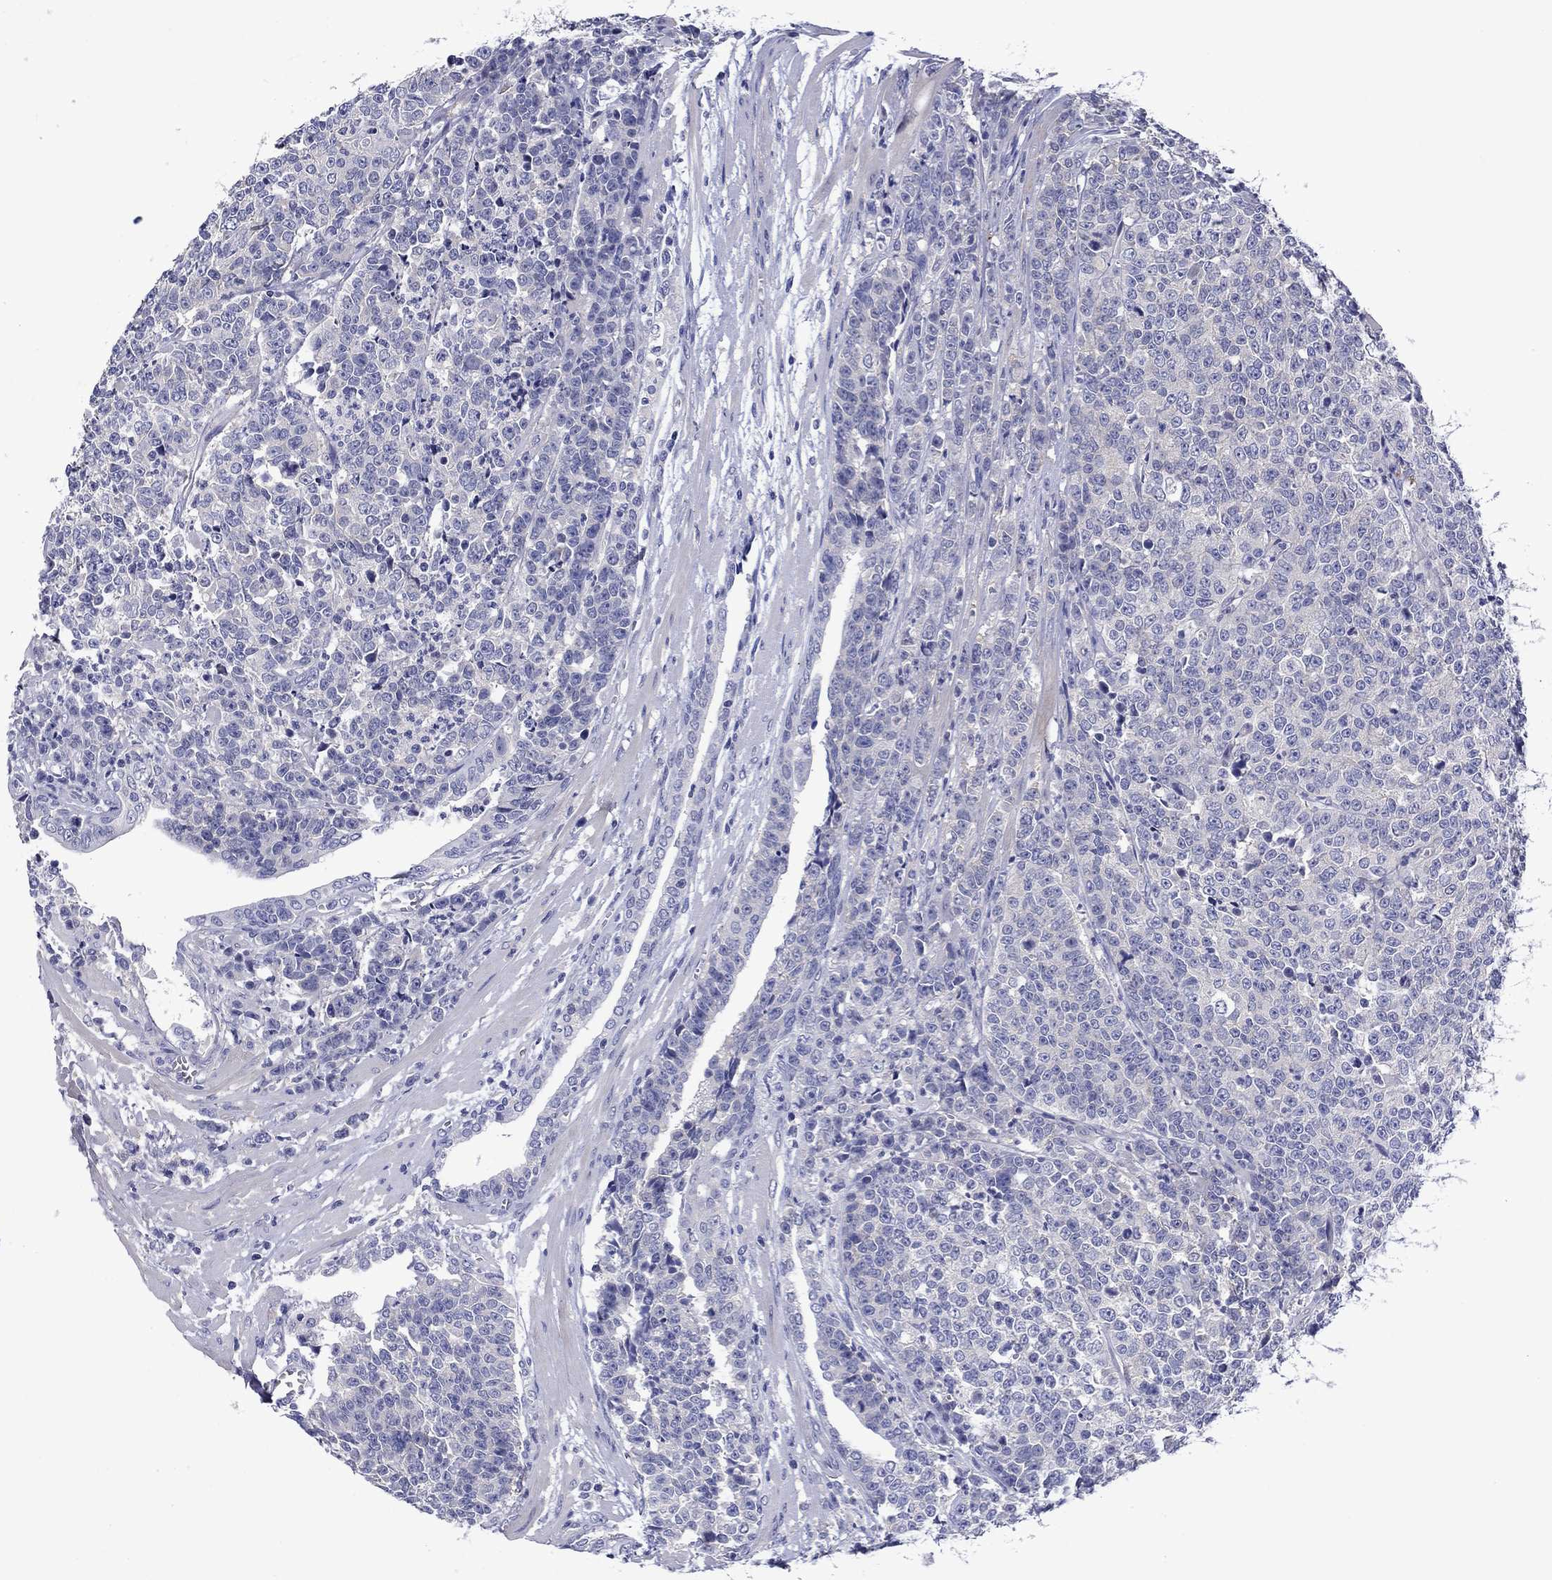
{"staining": {"intensity": "negative", "quantity": "none", "location": "none"}, "tissue": "prostate cancer", "cell_type": "Tumor cells", "image_type": "cancer", "snomed": [{"axis": "morphology", "description": "Adenocarcinoma, NOS"}, {"axis": "topography", "description": "Prostate"}], "caption": "This is an immunohistochemistry (IHC) image of human prostate cancer (adenocarcinoma). There is no staining in tumor cells.", "gene": "CNDP1", "patient": {"sex": "male", "age": 67}}